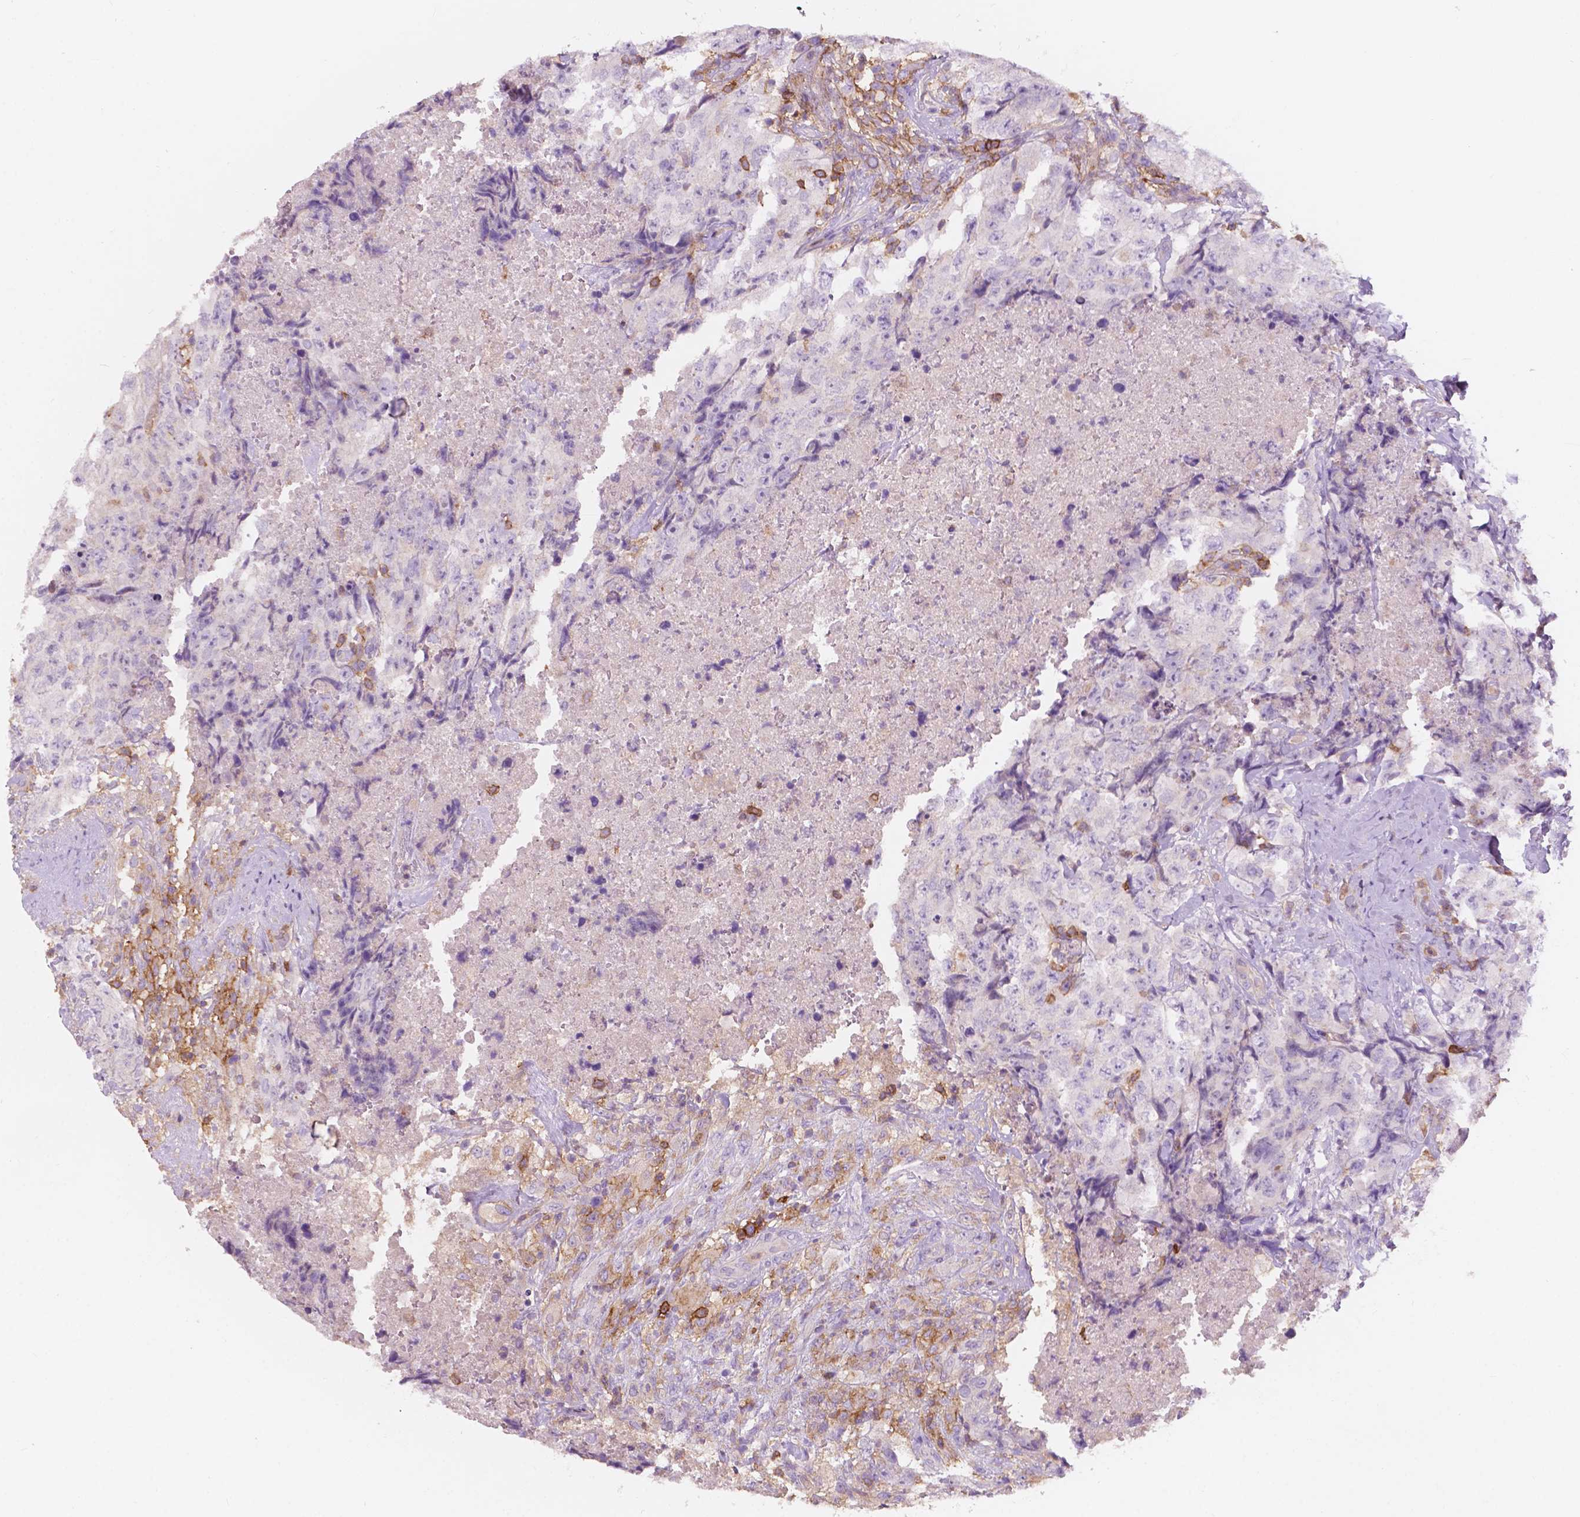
{"staining": {"intensity": "negative", "quantity": "none", "location": "none"}, "tissue": "testis cancer", "cell_type": "Tumor cells", "image_type": "cancer", "snomed": [{"axis": "morphology", "description": "Carcinoma, Embryonal, NOS"}, {"axis": "topography", "description": "Testis"}], "caption": "A micrograph of testis embryonal carcinoma stained for a protein exhibits no brown staining in tumor cells.", "gene": "SEMA4A", "patient": {"sex": "male", "age": 24}}